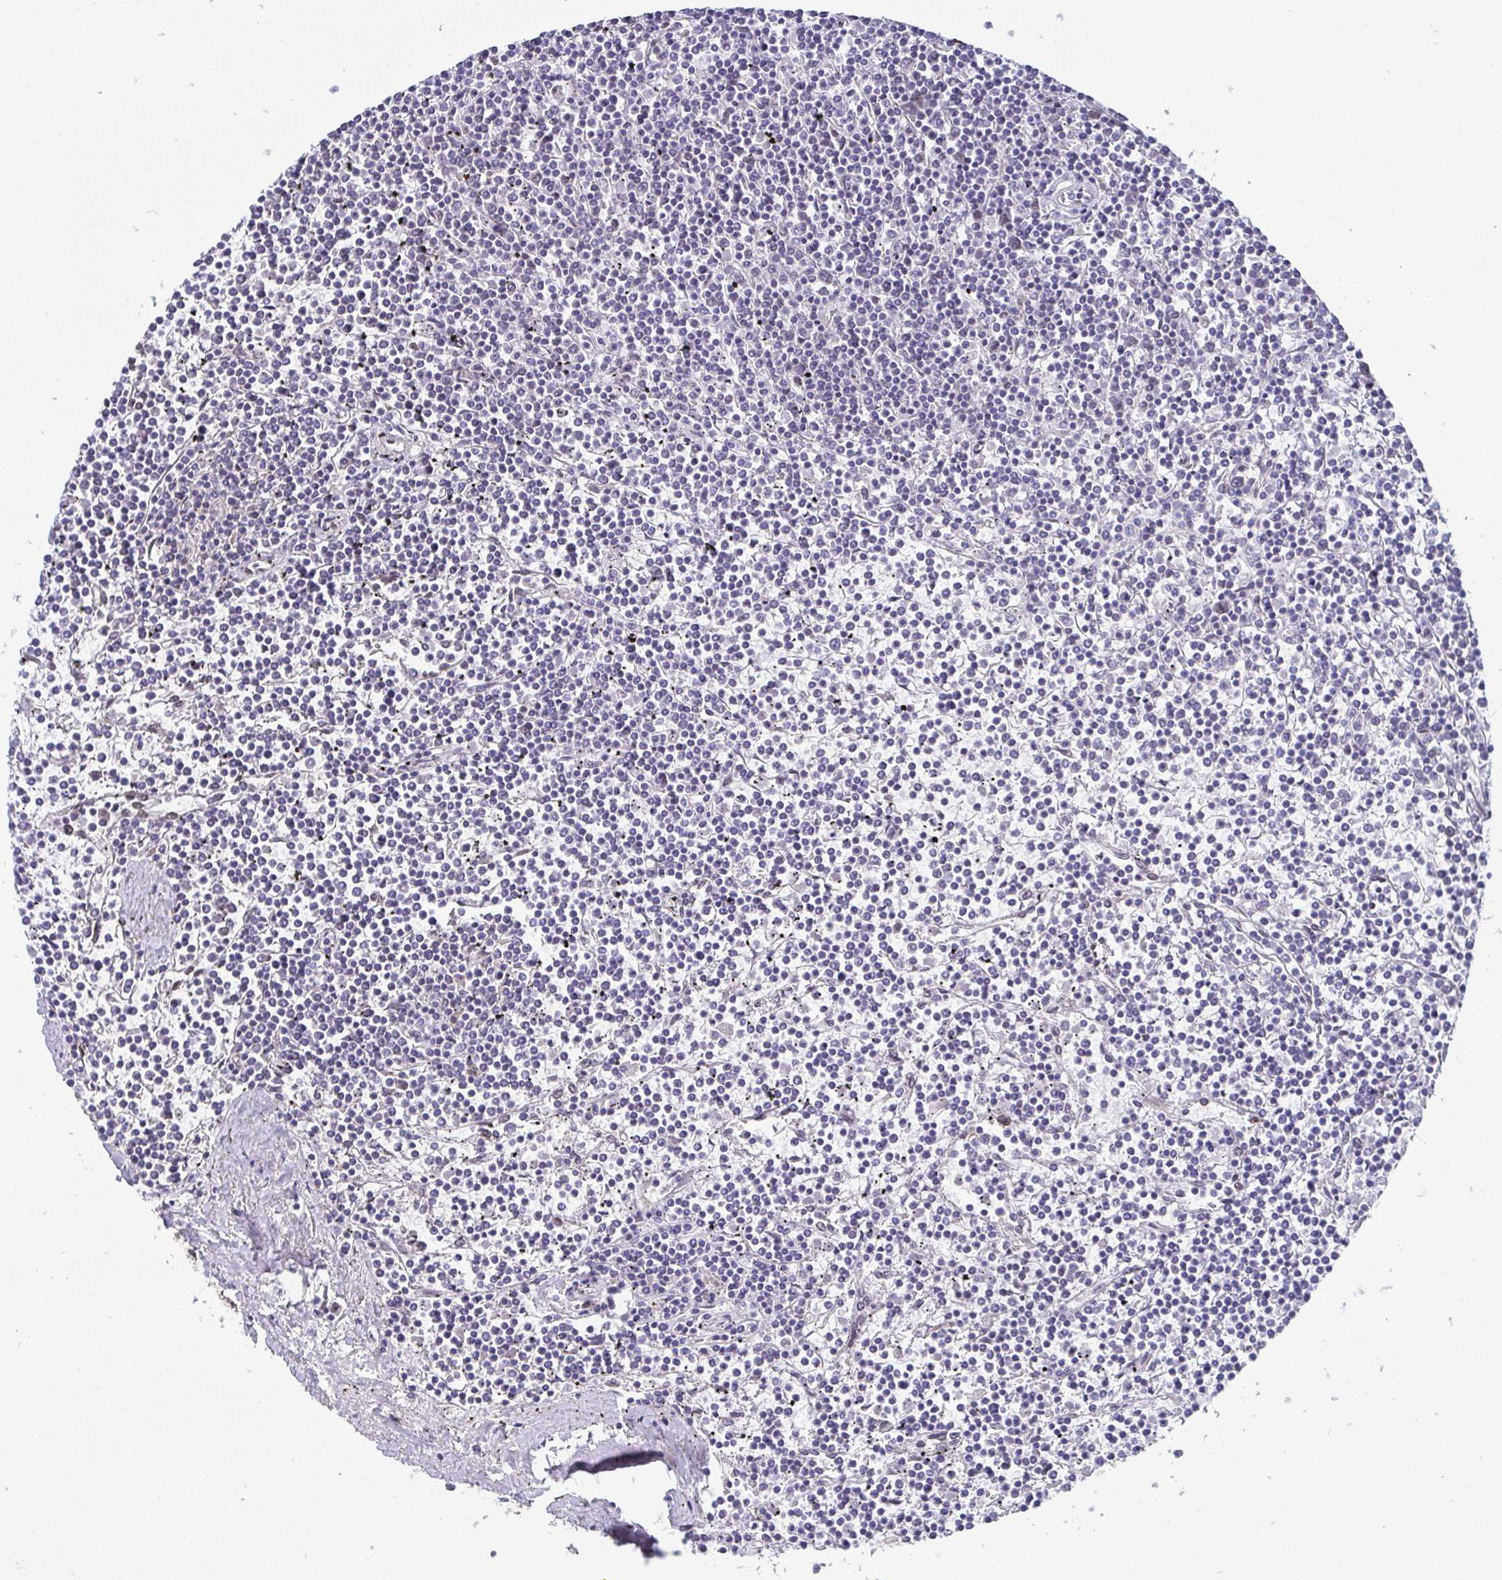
{"staining": {"intensity": "negative", "quantity": "none", "location": "none"}, "tissue": "lymphoma", "cell_type": "Tumor cells", "image_type": "cancer", "snomed": [{"axis": "morphology", "description": "Malignant lymphoma, non-Hodgkin's type, Low grade"}, {"axis": "topography", "description": "Spleen"}], "caption": "High magnification brightfield microscopy of malignant lymphoma, non-Hodgkin's type (low-grade) stained with DAB (brown) and counterstained with hematoxylin (blue): tumor cells show no significant staining.", "gene": "EMD", "patient": {"sex": "female", "age": 19}}